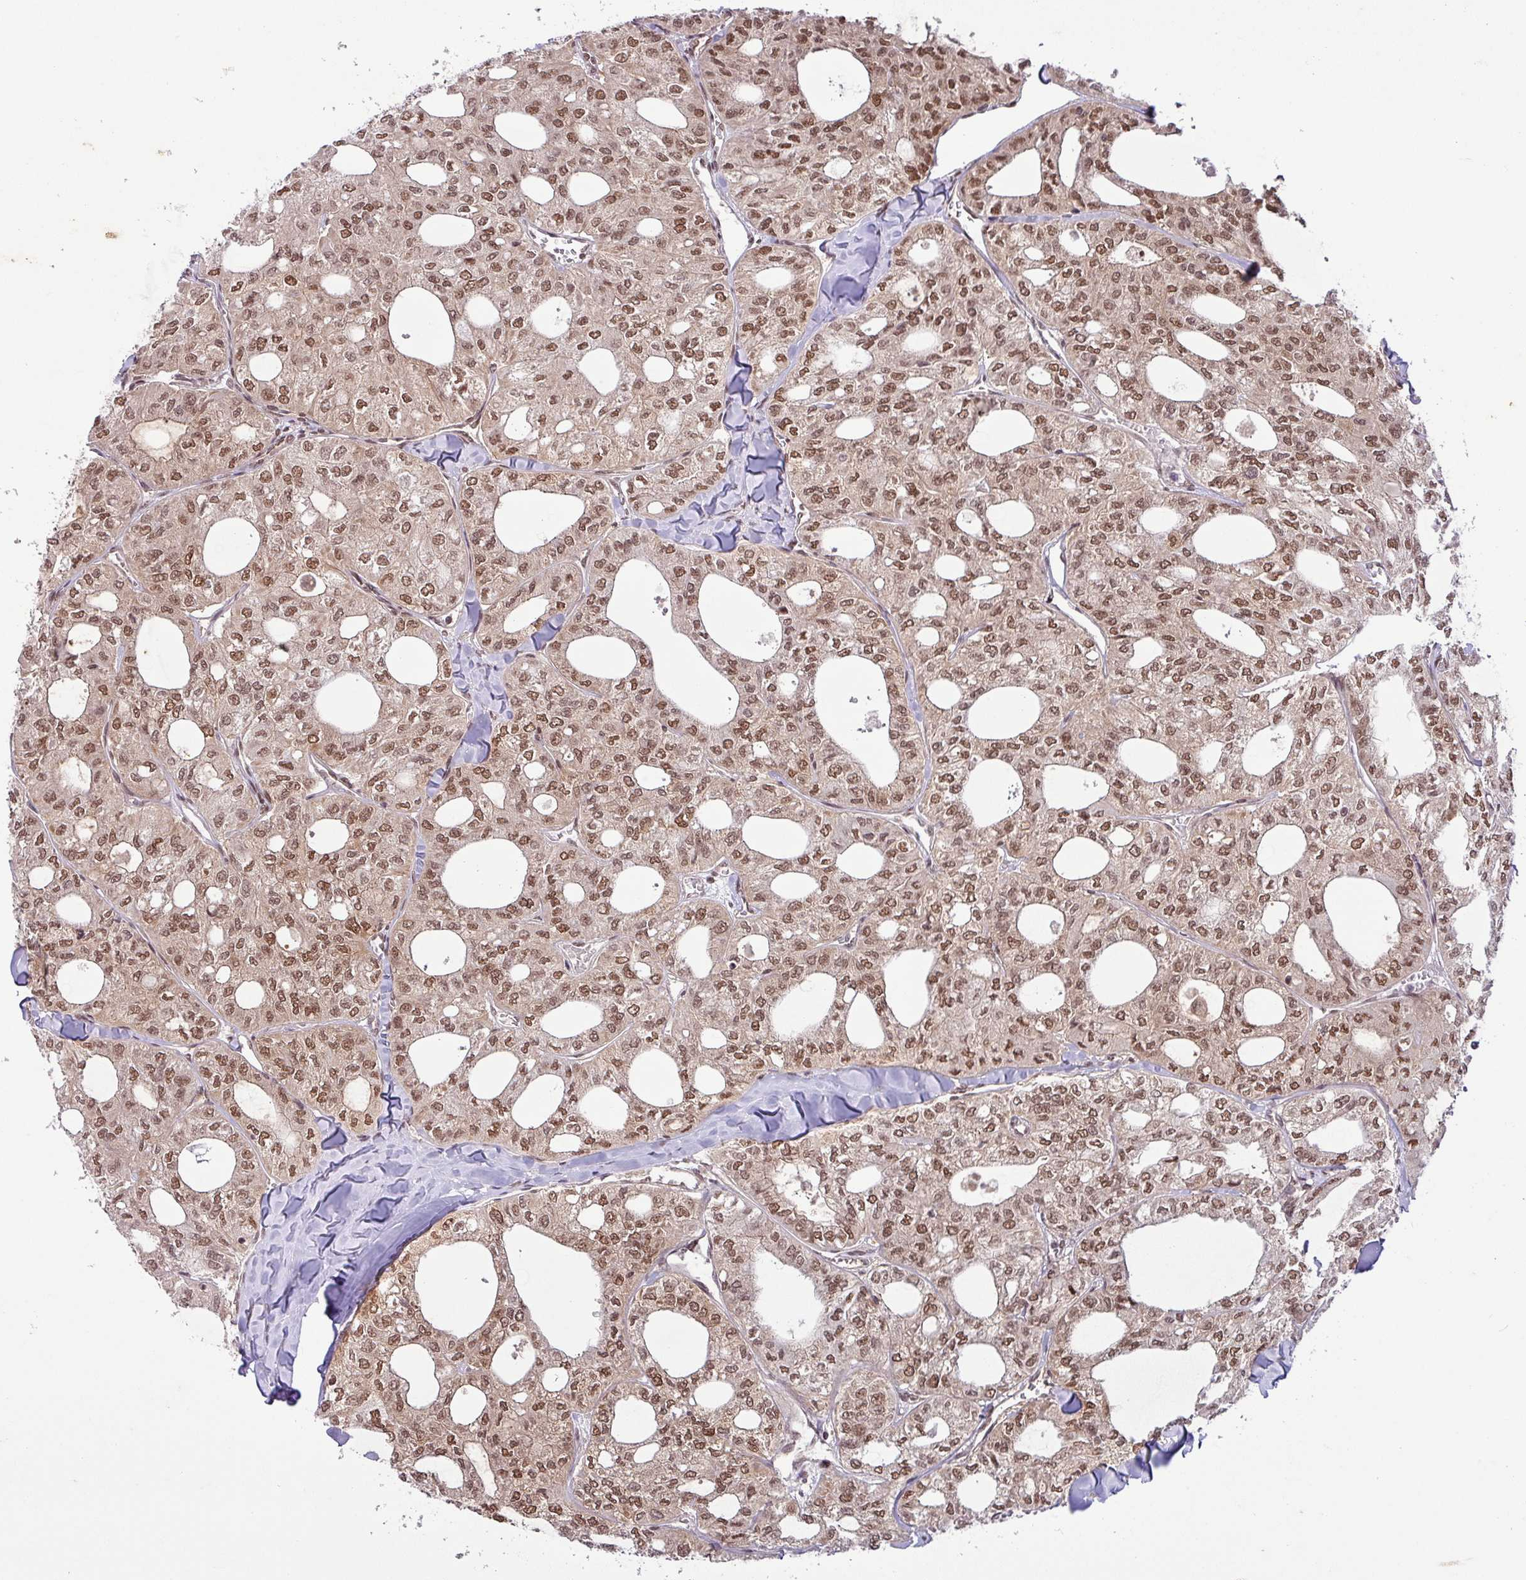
{"staining": {"intensity": "moderate", "quantity": ">75%", "location": "nuclear"}, "tissue": "thyroid cancer", "cell_type": "Tumor cells", "image_type": "cancer", "snomed": [{"axis": "morphology", "description": "Follicular adenoma carcinoma, NOS"}, {"axis": "topography", "description": "Thyroid gland"}], "caption": "A micrograph showing moderate nuclear staining in approximately >75% of tumor cells in thyroid follicular adenoma carcinoma, as visualized by brown immunohistochemical staining.", "gene": "SRSF2", "patient": {"sex": "male", "age": 75}}